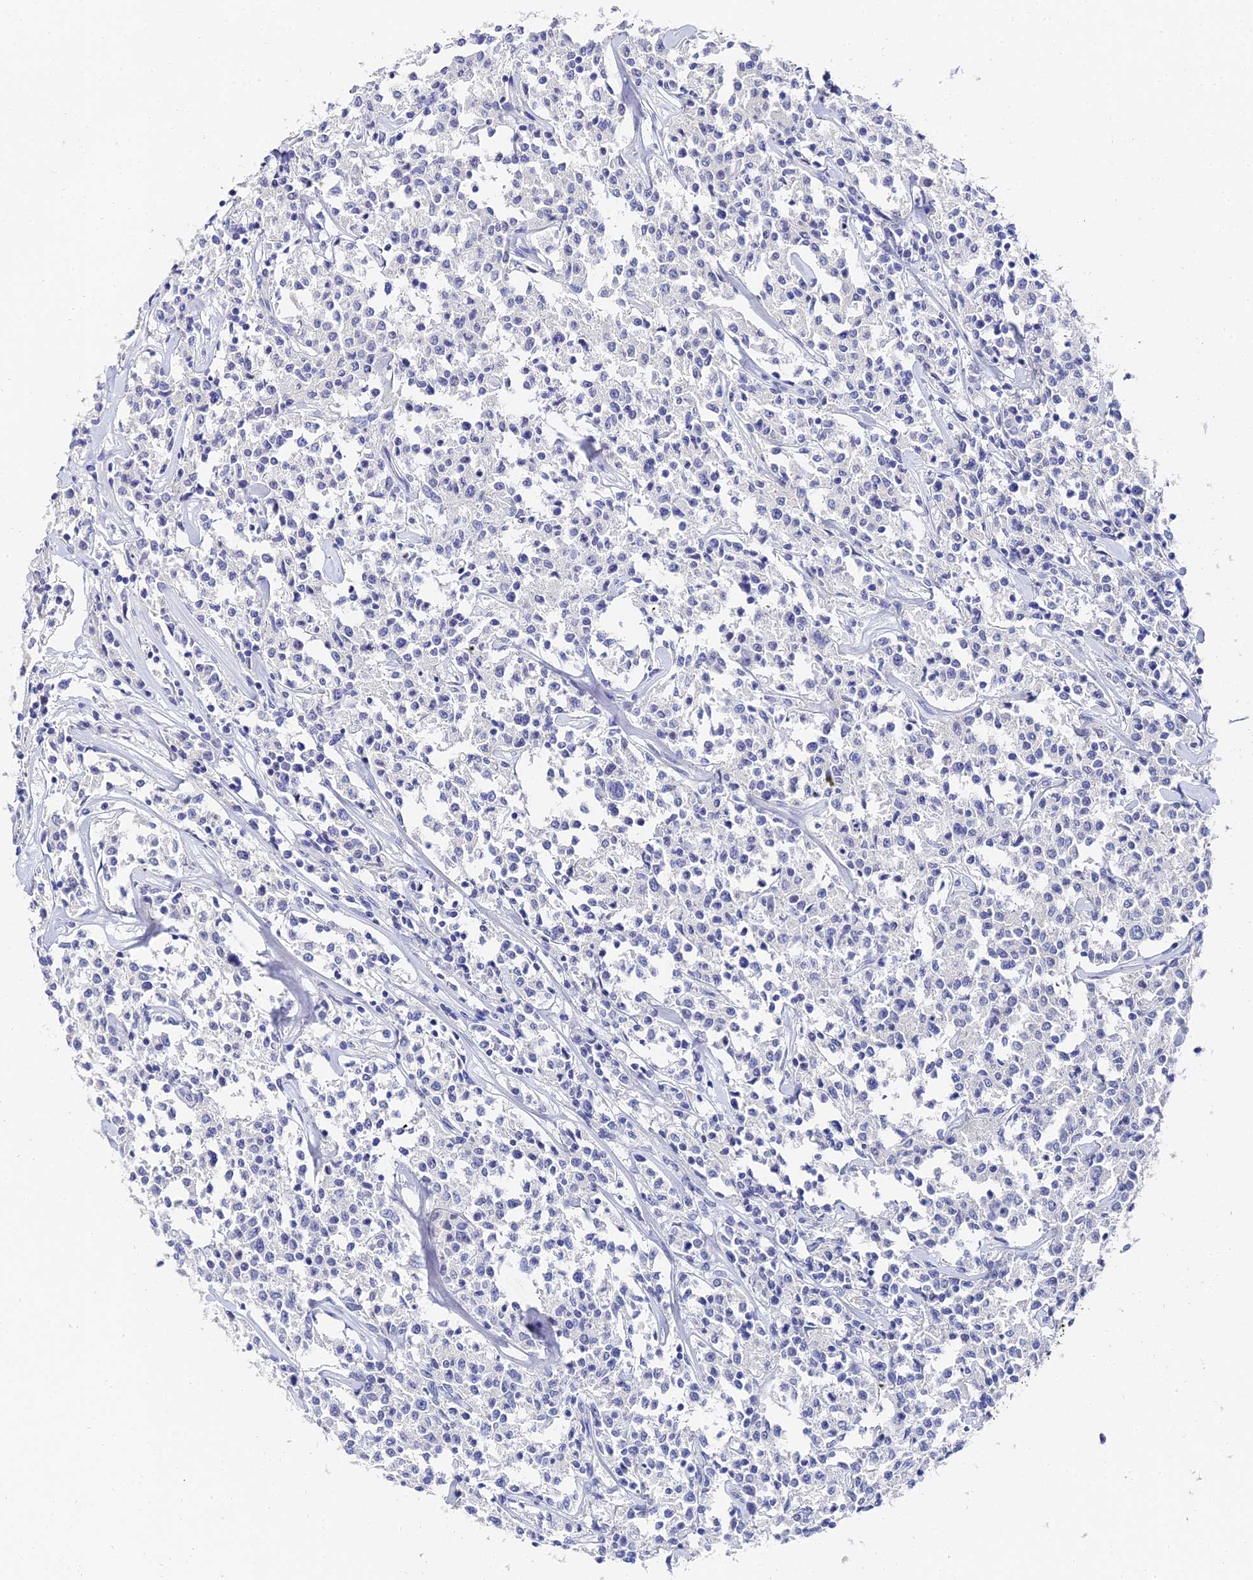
{"staining": {"intensity": "negative", "quantity": "none", "location": "none"}, "tissue": "lymphoma", "cell_type": "Tumor cells", "image_type": "cancer", "snomed": [{"axis": "morphology", "description": "Malignant lymphoma, non-Hodgkin's type, Low grade"}, {"axis": "topography", "description": "Small intestine"}], "caption": "DAB immunohistochemical staining of human lymphoma displays no significant positivity in tumor cells. The staining was performed using DAB to visualize the protein expression in brown, while the nuclei were stained in blue with hematoxylin (Magnification: 20x).", "gene": "KRT17", "patient": {"sex": "female", "age": 59}}